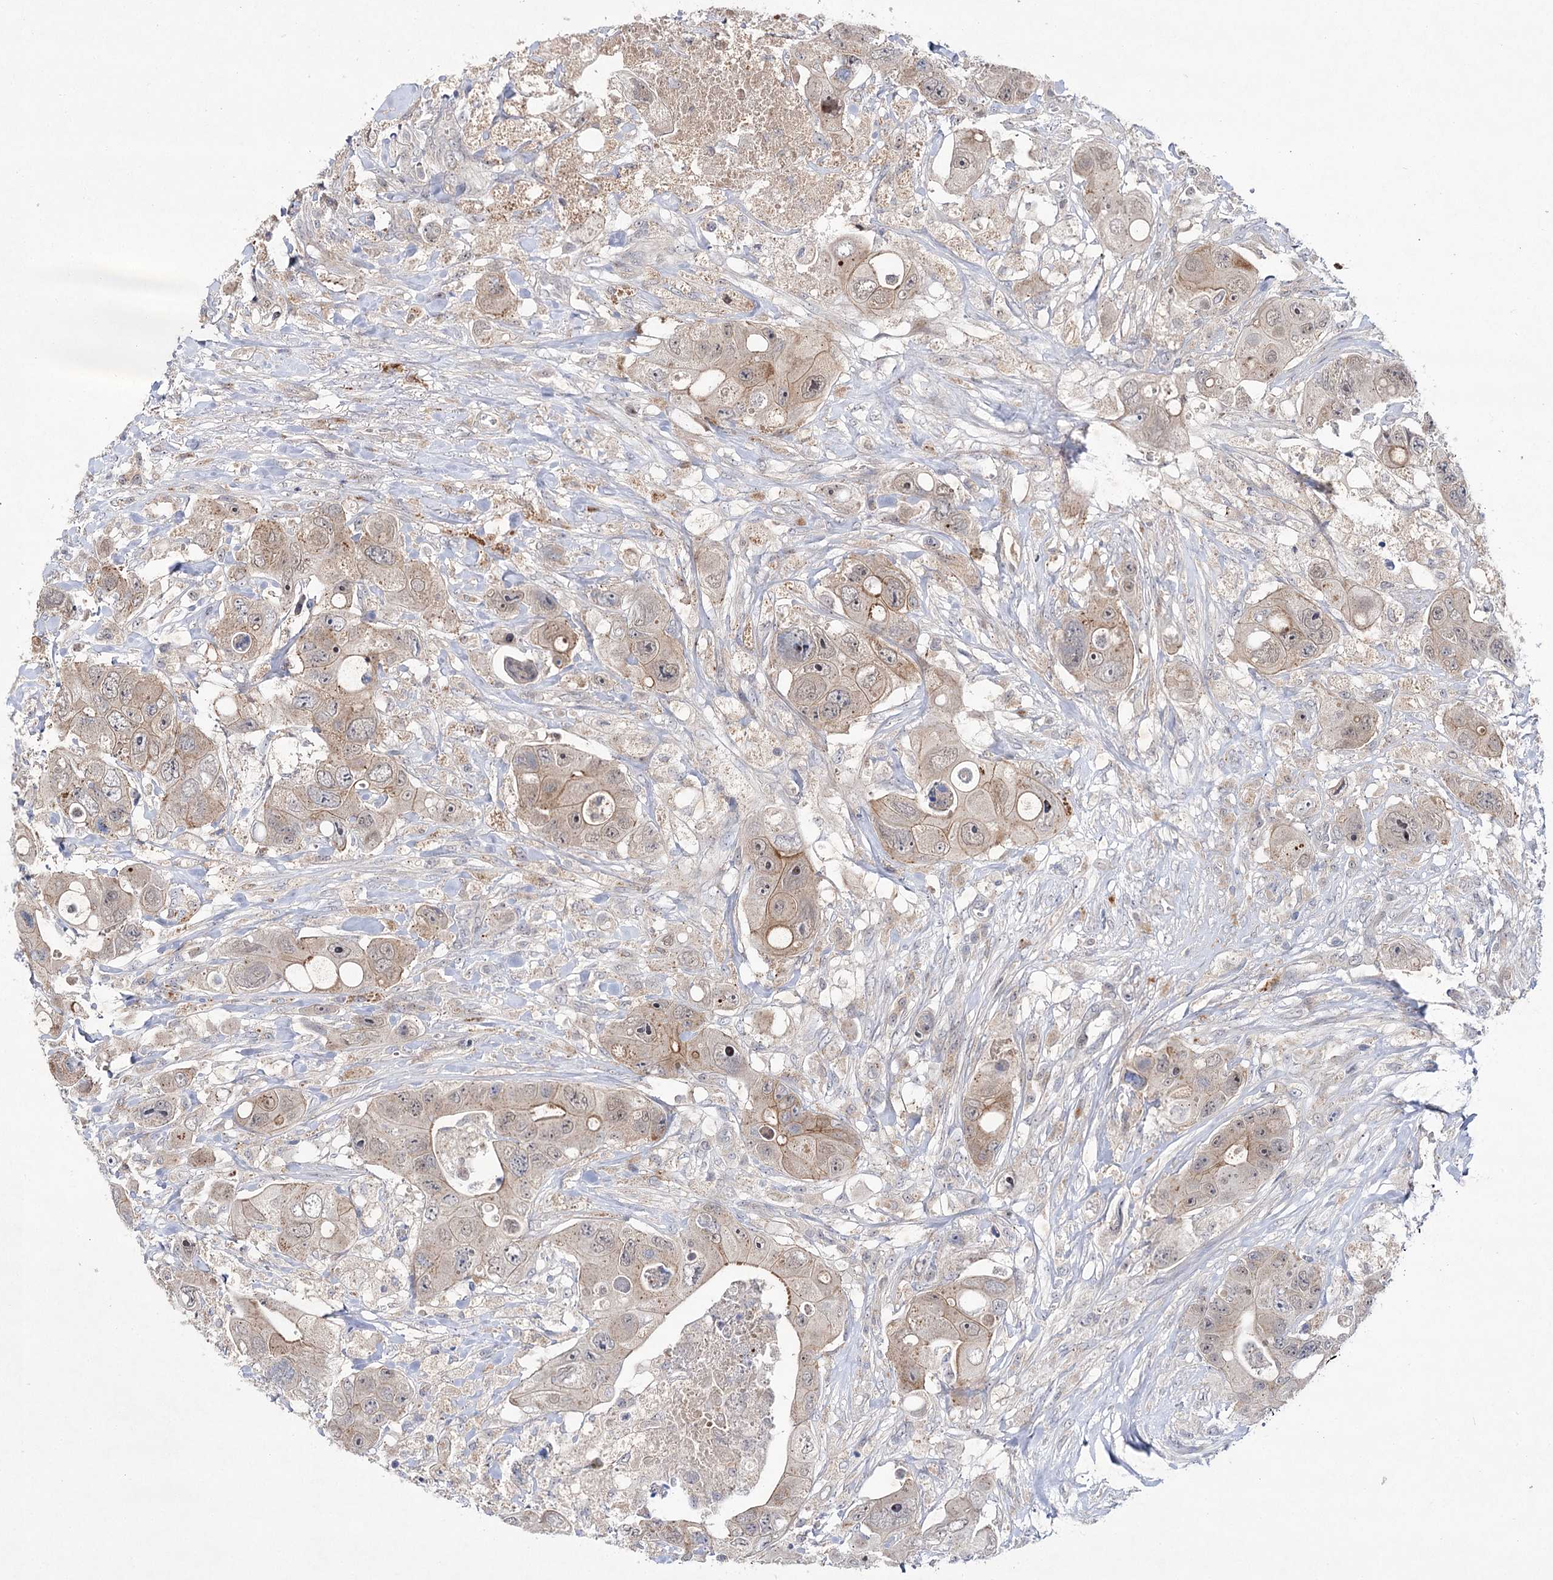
{"staining": {"intensity": "weak", "quantity": "25%-75%", "location": "cytoplasmic/membranous"}, "tissue": "colorectal cancer", "cell_type": "Tumor cells", "image_type": "cancer", "snomed": [{"axis": "morphology", "description": "Adenocarcinoma, NOS"}, {"axis": "topography", "description": "Colon"}], "caption": "Immunohistochemical staining of human colorectal cancer exhibits weak cytoplasmic/membranous protein positivity in about 25%-75% of tumor cells.", "gene": "ARHGAP32", "patient": {"sex": "female", "age": 46}}